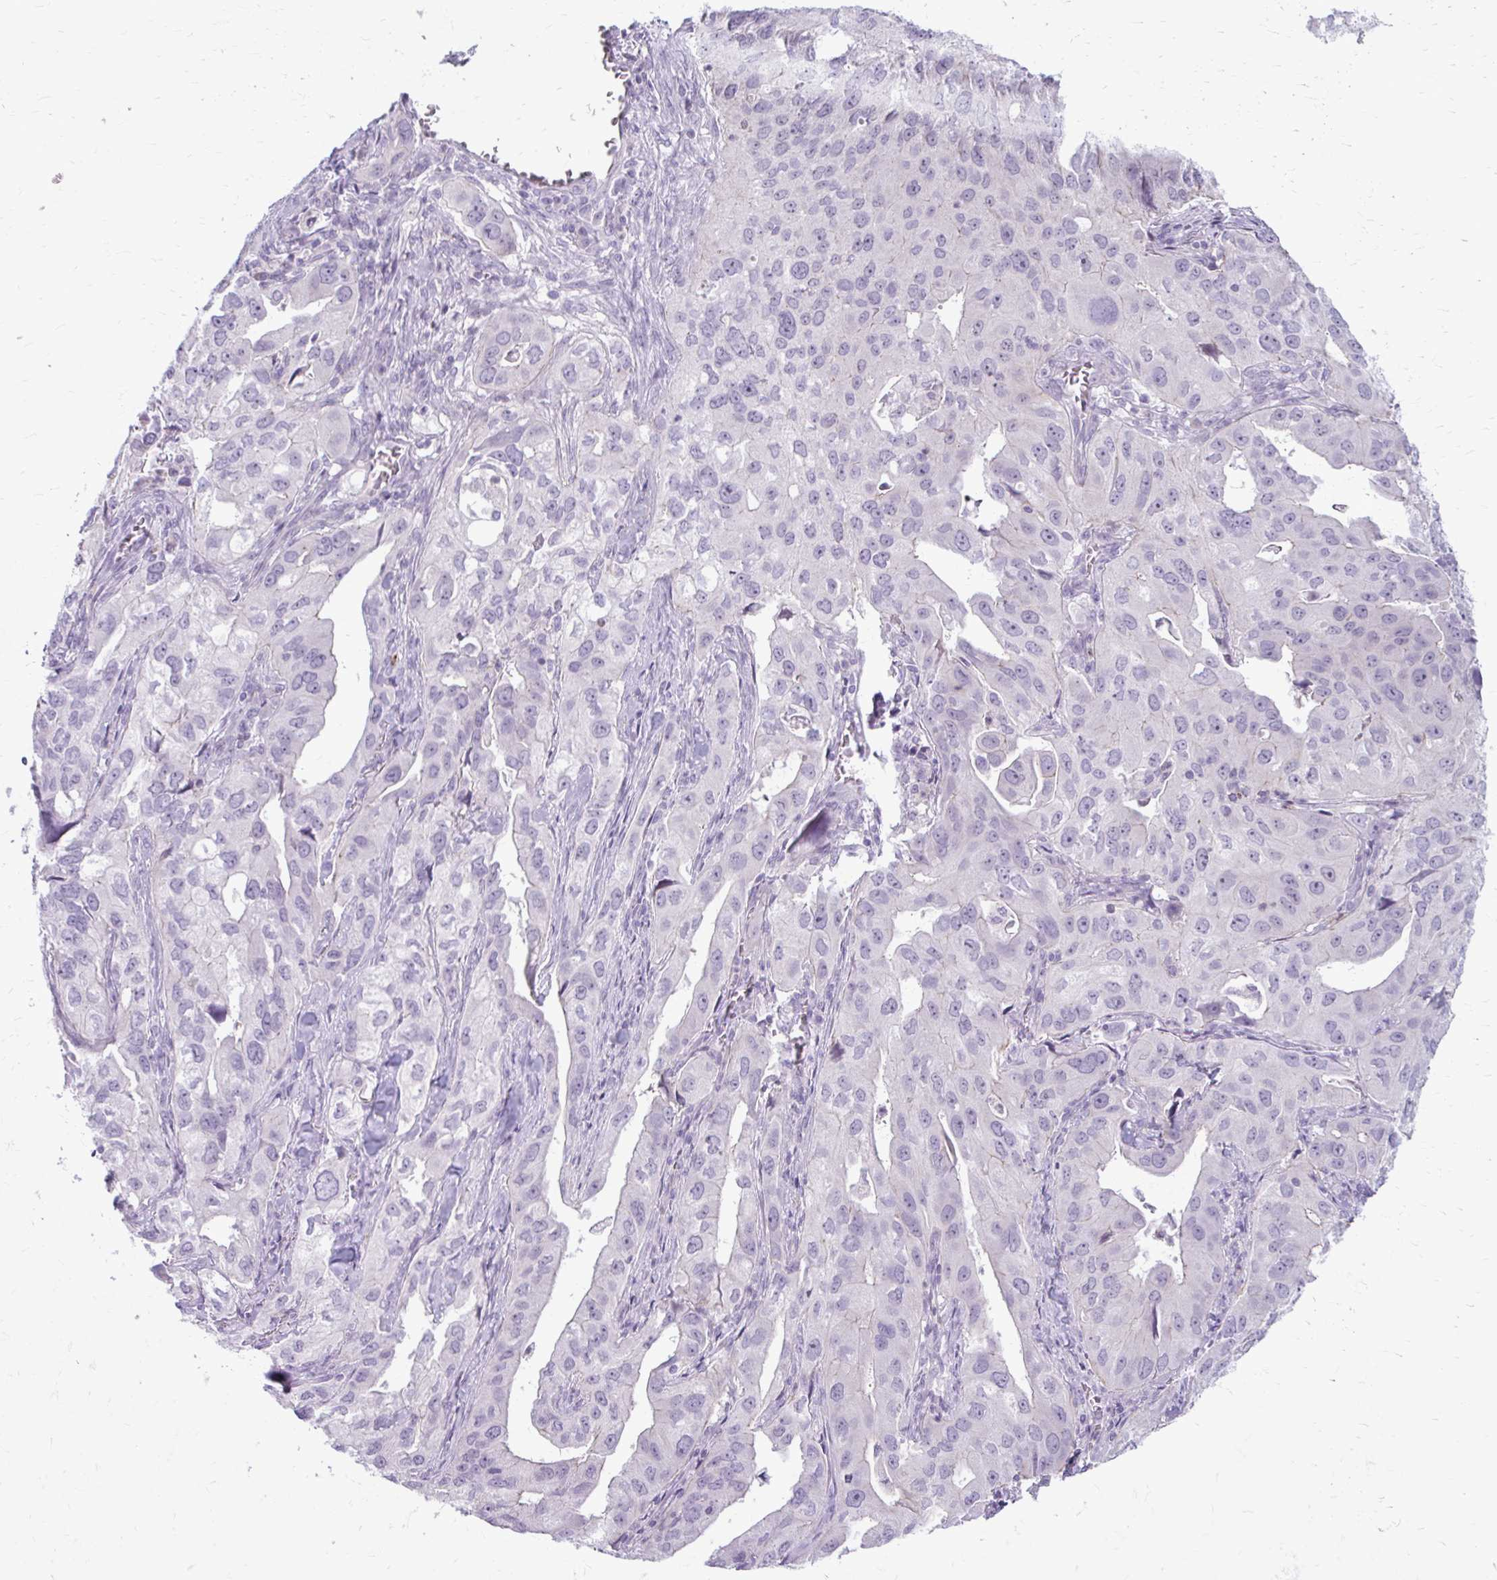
{"staining": {"intensity": "negative", "quantity": "none", "location": "none"}, "tissue": "lung cancer", "cell_type": "Tumor cells", "image_type": "cancer", "snomed": [{"axis": "morphology", "description": "Adenocarcinoma, NOS"}, {"axis": "topography", "description": "Lung"}], "caption": "IHC photomicrograph of lung adenocarcinoma stained for a protein (brown), which reveals no staining in tumor cells.", "gene": "CHIA", "patient": {"sex": "male", "age": 48}}